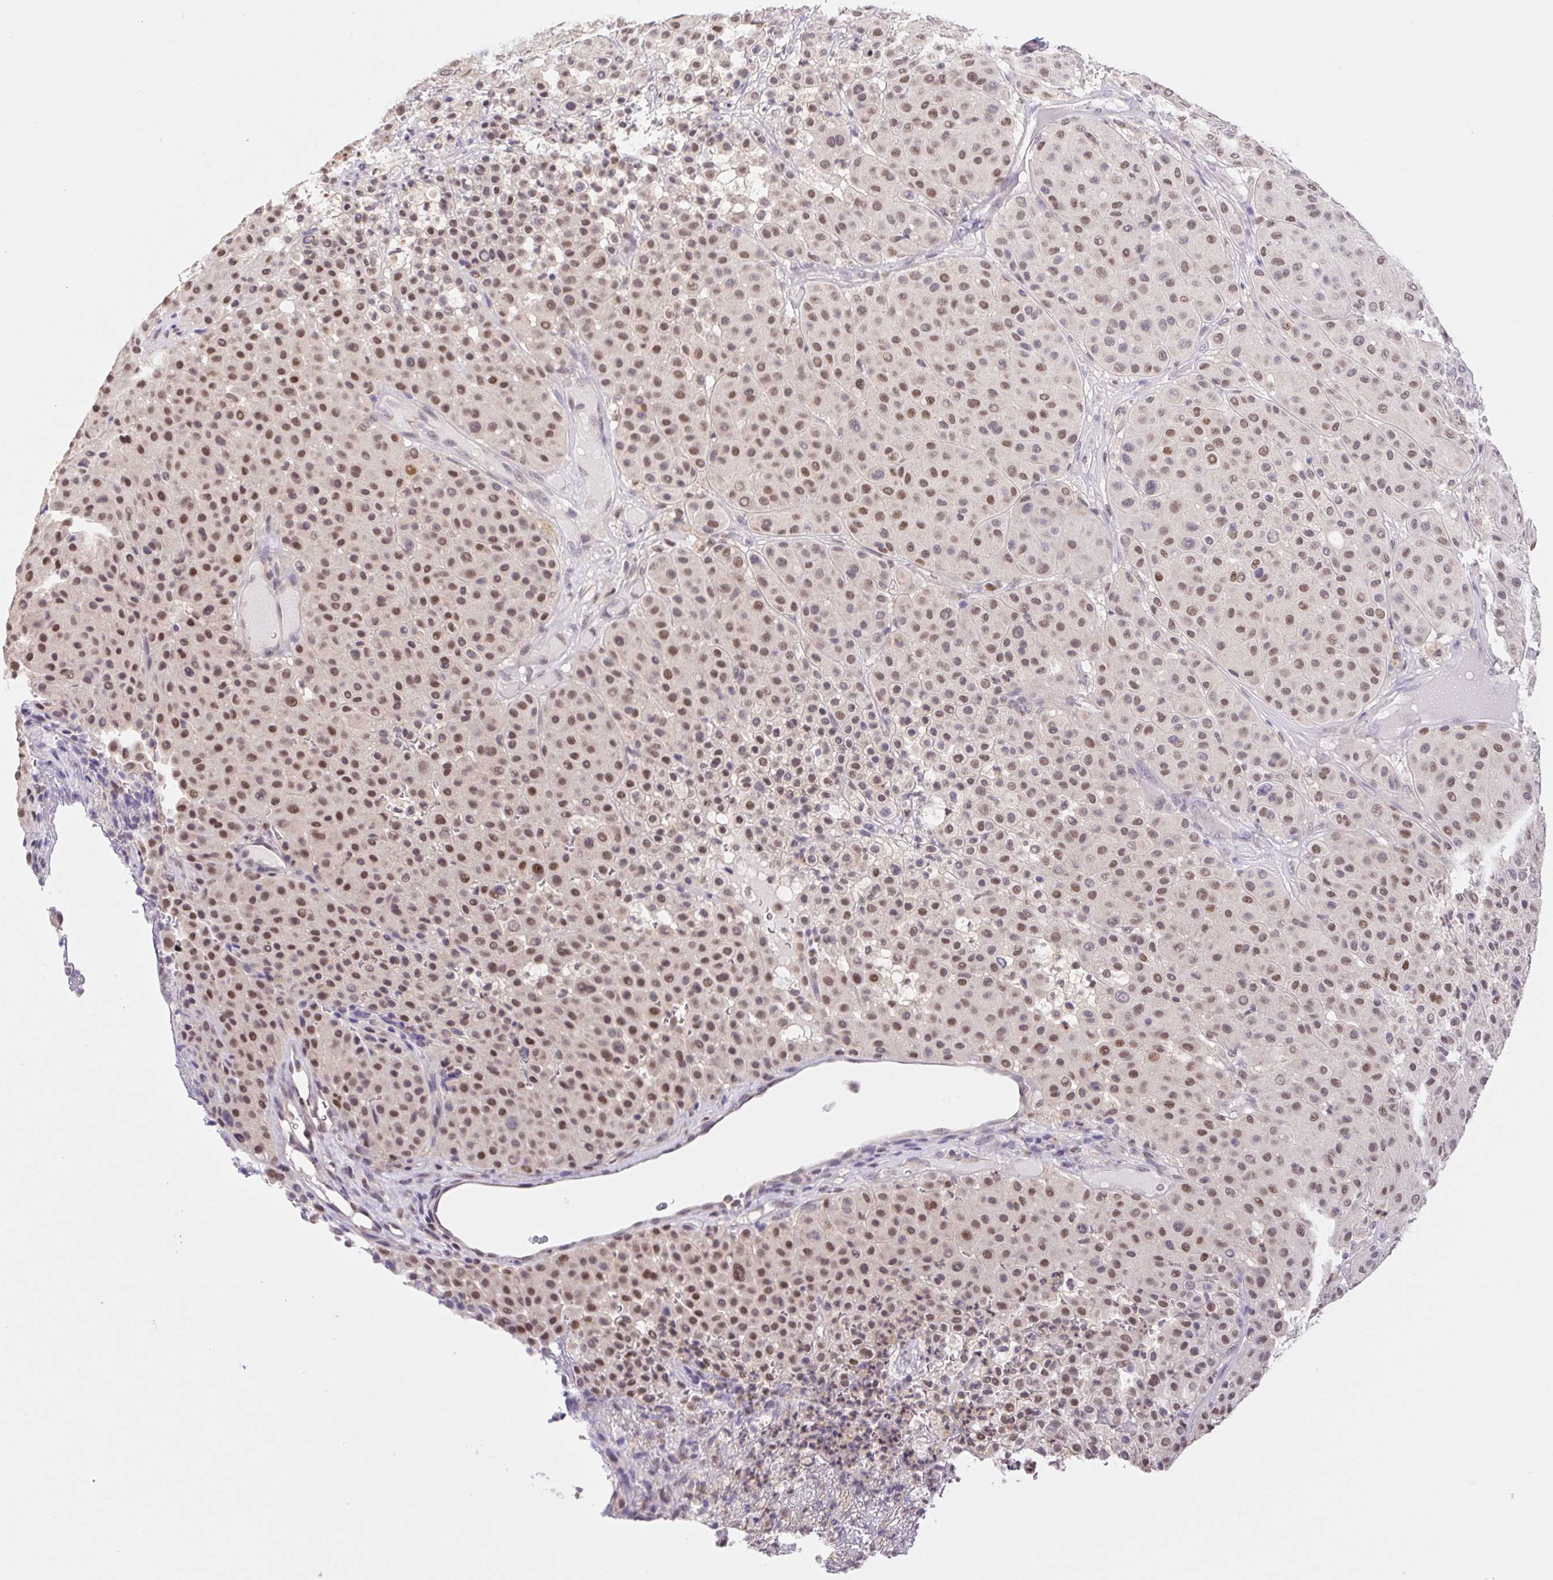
{"staining": {"intensity": "moderate", "quantity": ">75%", "location": "nuclear"}, "tissue": "melanoma", "cell_type": "Tumor cells", "image_type": "cancer", "snomed": [{"axis": "morphology", "description": "Malignant melanoma, Metastatic site"}, {"axis": "topography", "description": "Smooth muscle"}], "caption": "Protein staining reveals moderate nuclear staining in about >75% of tumor cells in melanoma.", "gene": "L3MBTL4", "patient": {"sex": "male", "age": 41}}